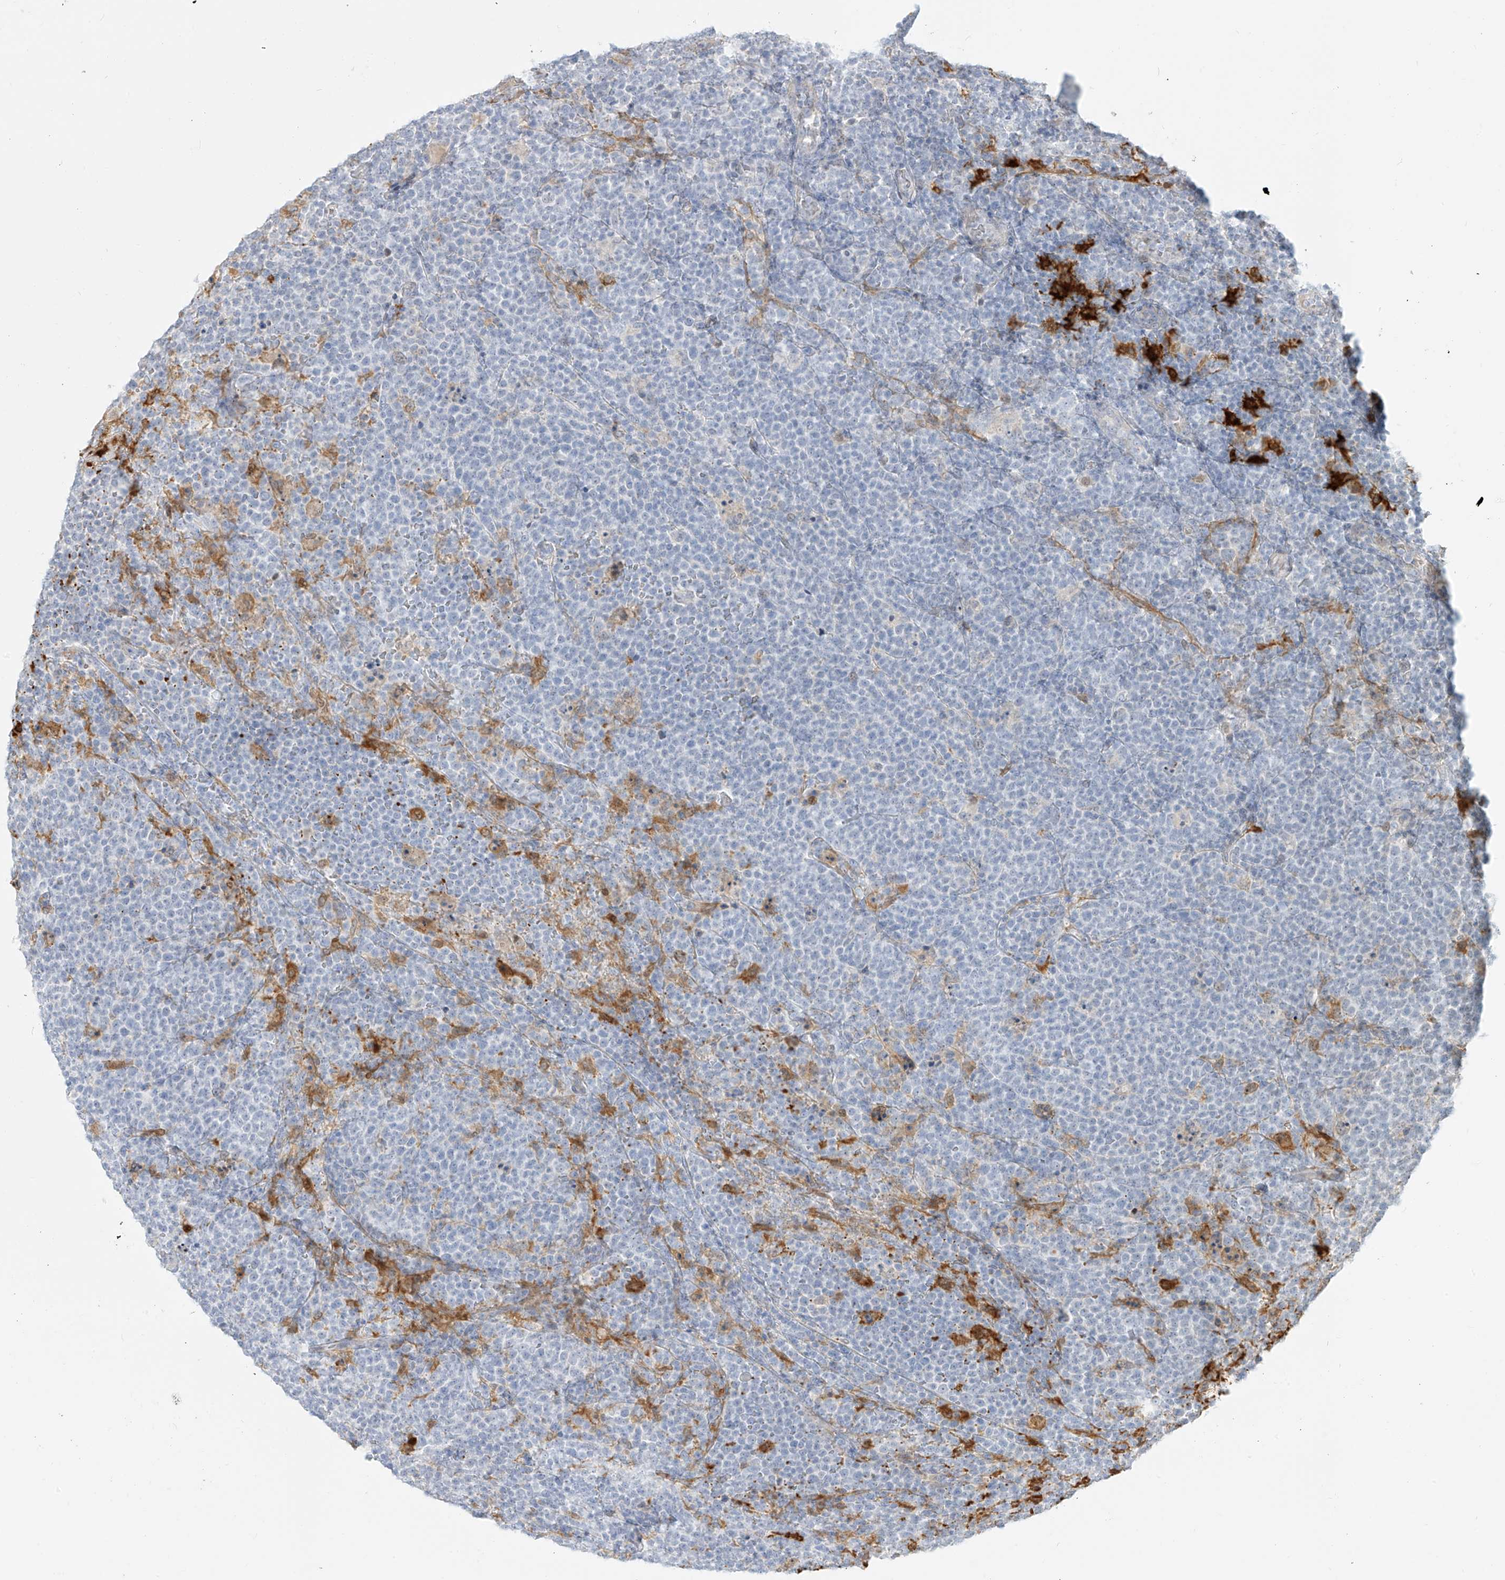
{"staining": {"intensity": "negative", "quantity": "none", "location": "none"}, "tissue": "lymphoma", "cell_type": "Tumor cells", "image_type": "cancer", "snomed": [{"axis": "morphology", "description": "Malignant lymphoma, non-Hodgkin's type, High grade"}, {"axis": "topography", "description": "Lymph node"}], "caption": "Human lymphoma stained for a protein using IHC shows no staining in tumor cells.", "gene": "NHSL1", "patient": {"sex": "male", "age": 61}}